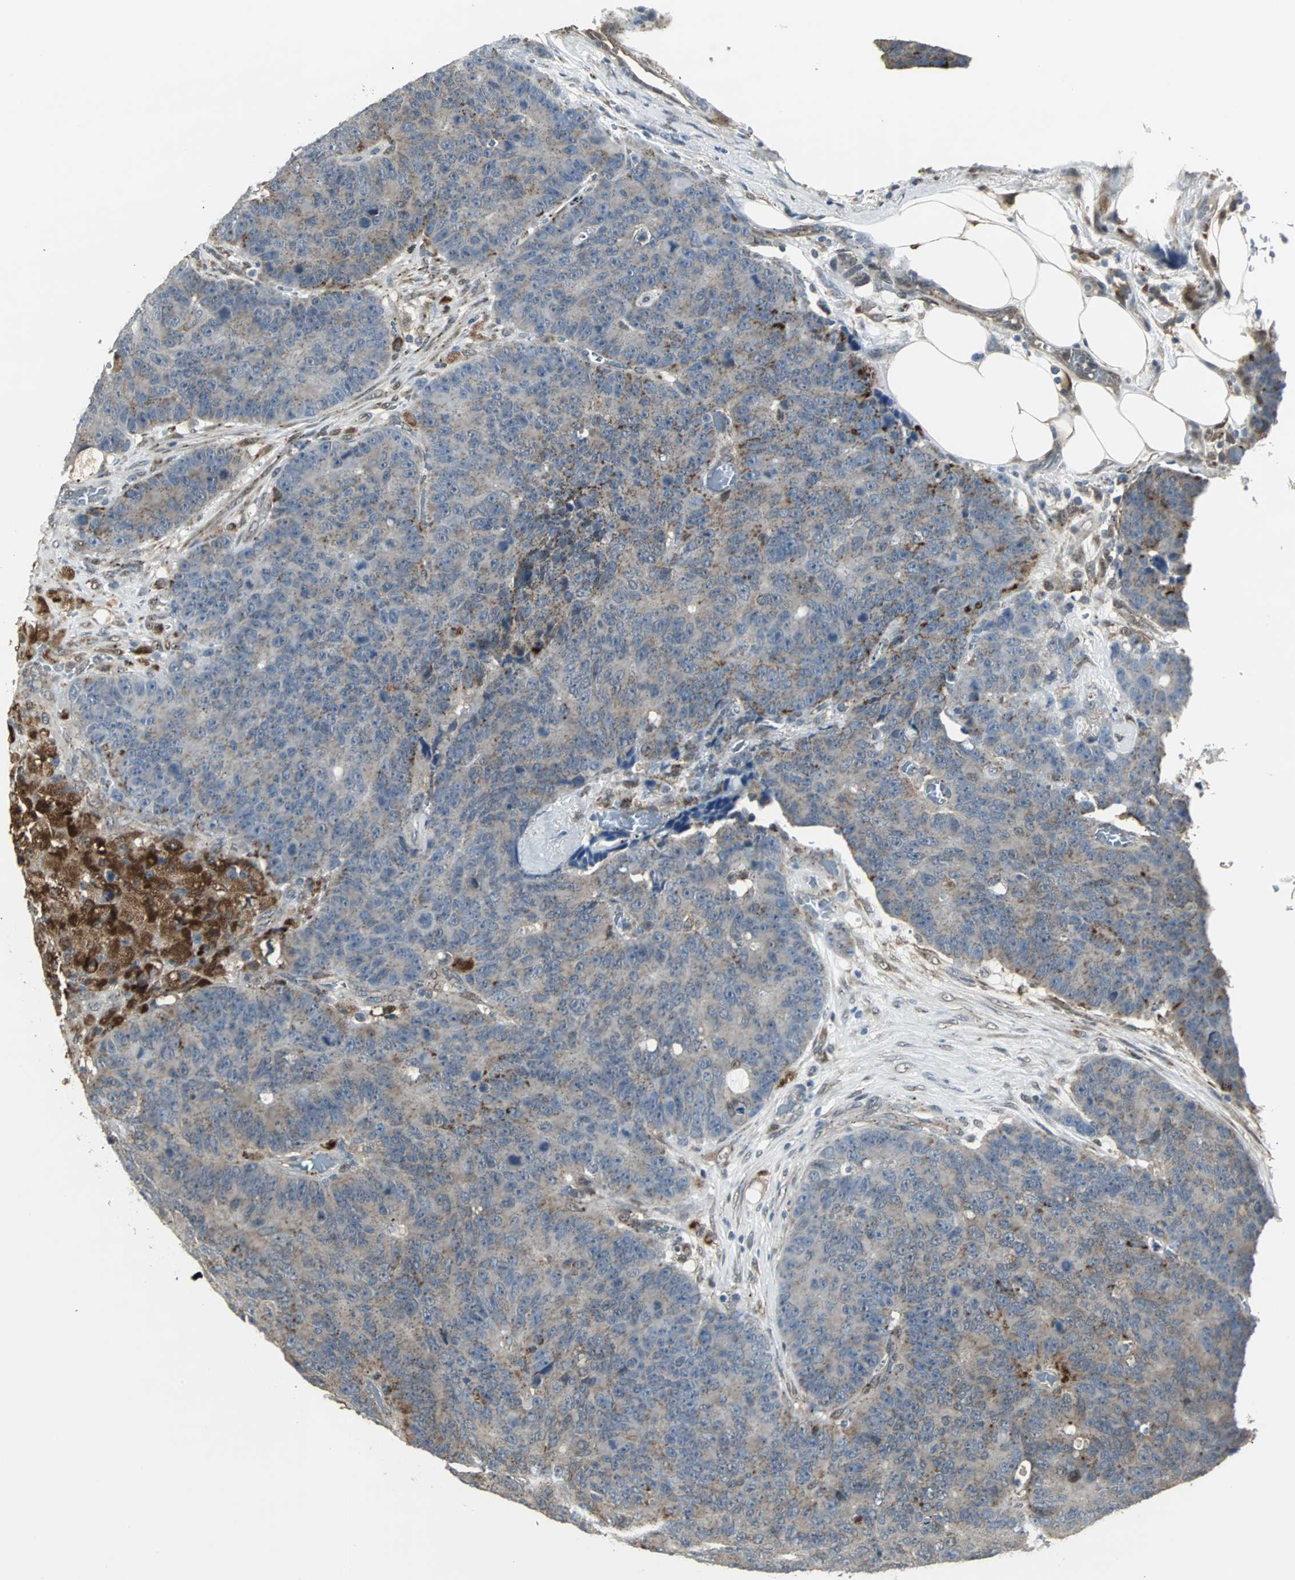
{"staining": {"intensity": "moderate", "quantity": ">75%", "location": "cytoplasmic/membranous"}, "tissue": "colorectal cancer", "cell_type": "Tumor cells", "image_type": "cancer", "snomed": [{"axis": "morphology", "description": "Adenocarcinoma, NOS"}, {"axis": "topography", "description": "Colon"}], "caption": "Protein staining of colorectal adenocarcinoma tissue exhibits moderate cytoplasmic/membranous expression in about >75% of tumor cells. The protein of interest is stained brown, and the nuclei are stained in blue (DAB IHC with brightfield microscopy, high magnification).", "gene": "PLIN3", "patient": {"sex": "female", "age": 86}}